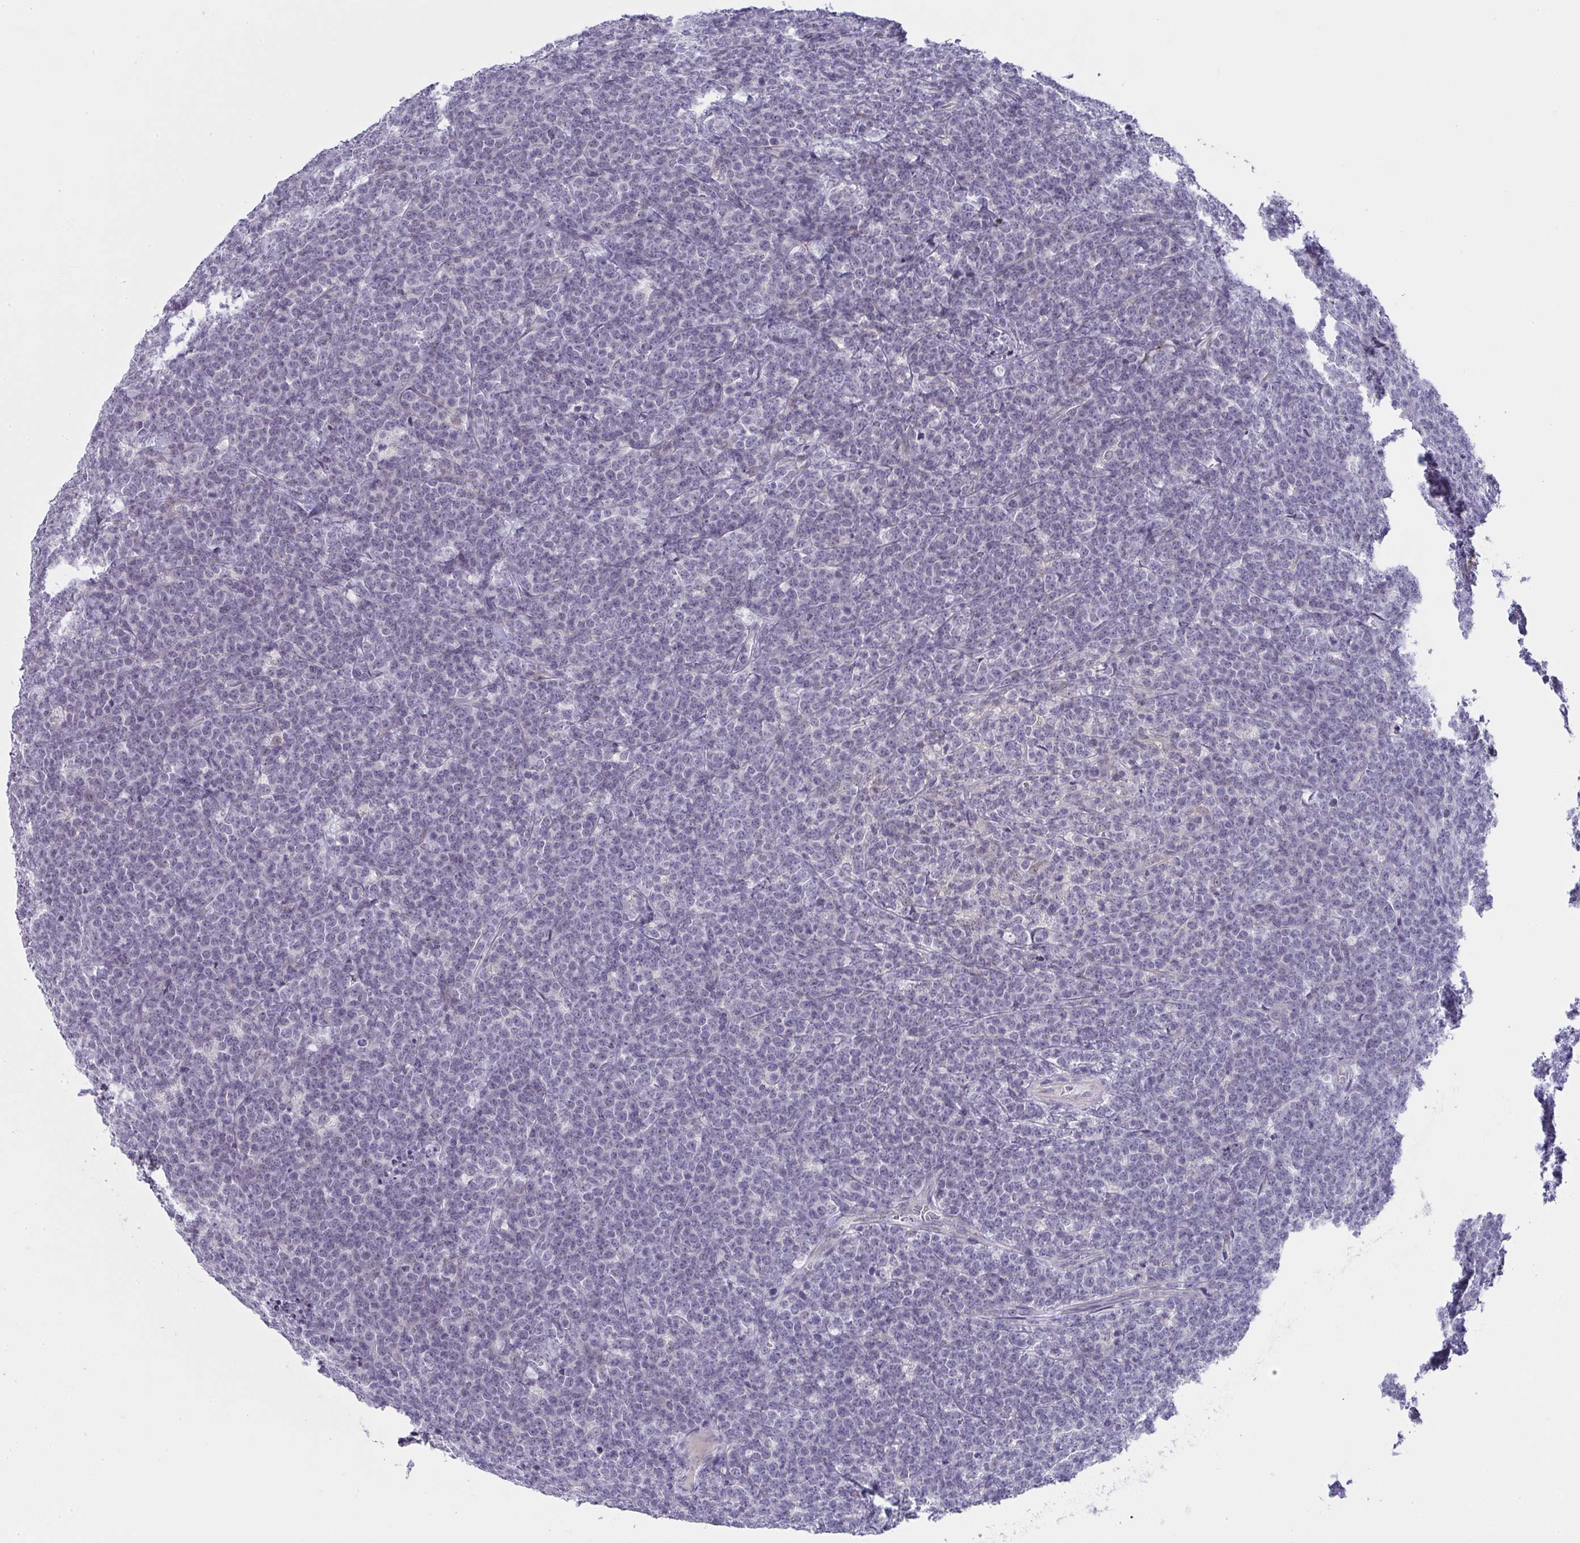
{"staining": {"intensity": "negative", "quantity": "none", "location": "none"}, "tissue": "lymphoma", "cell_type": "Tumor cells", "image_type": "cancer", "snomed": [{"axis": "morphology", "description": "Malignant lymphoma, non-Hodgkin's type, High grade"}, {"axis": "topography", "description": "Small intestine"}, {"axis": "topography", "description": "Colon"}], "caption": "A micrograph of human malignant lymphoma, non-Hodgkin's type (high-grade) is negative for staining in tumor cells. (IHC, brightfield microscopy, high magnification).", "gene": "CACNA1S", "patient": {"sex": "male", "age": 8}}